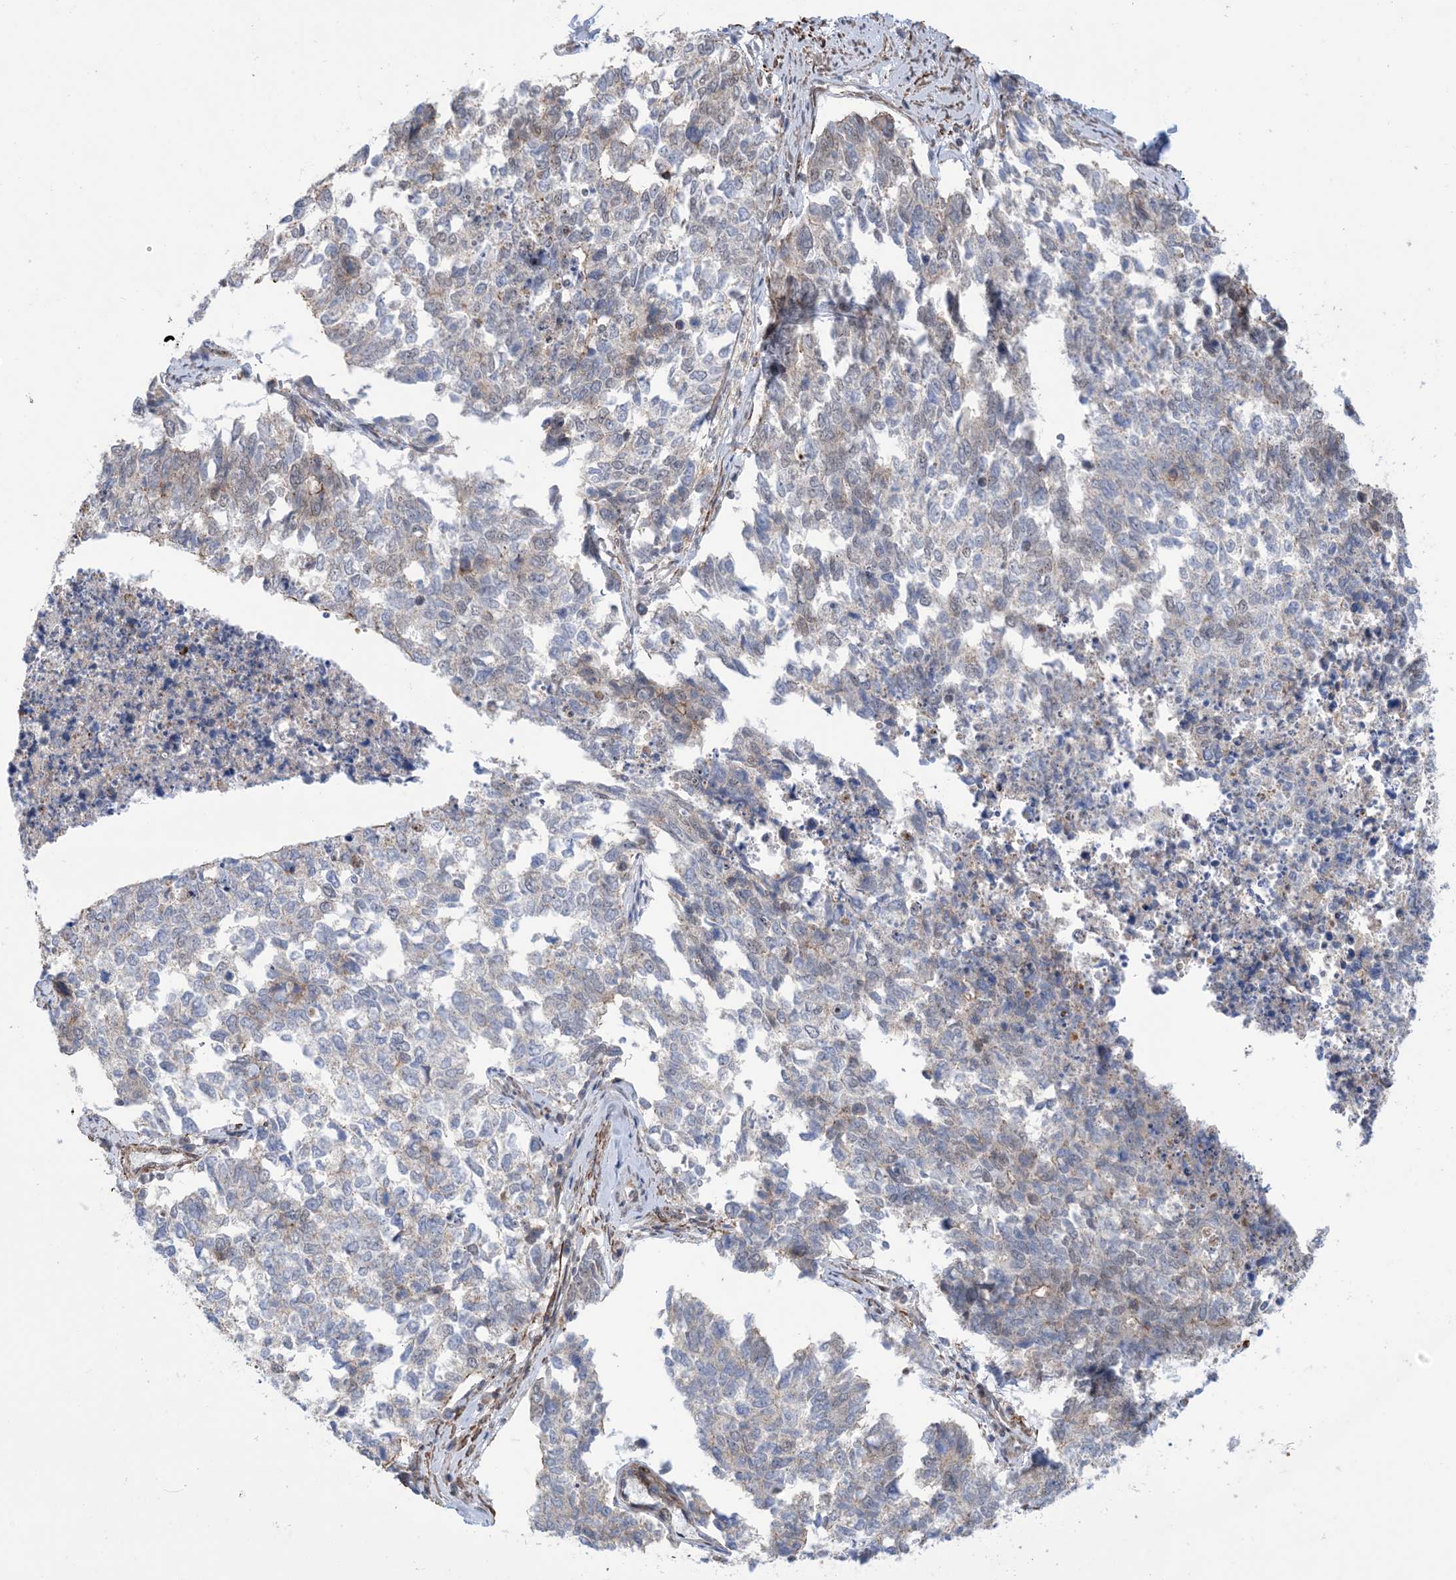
{"staining": {"intensity": "negative", "quantity": "none", "location": "none"}, "tissue": "cervical cancer", "cell_type": "Tumor cells", "image_type": "cancer", "snomed": [{"axis": "morphology", "description": "Squamous cell carcinoma, NOS"}, {"axis": "topography", "description": "Cervix"}], "caption": "Tumor cells are negative for brown protein staining in cervical cancer (squamous cell carcinoma). The staining was performed using DAB to visualize the protein expression in brown, while the nuclei were stained in blue with hematoxylin (Magnification: 20x).", "gene": "ZNF8", "patient": {"sex": "female", "age": 63}}